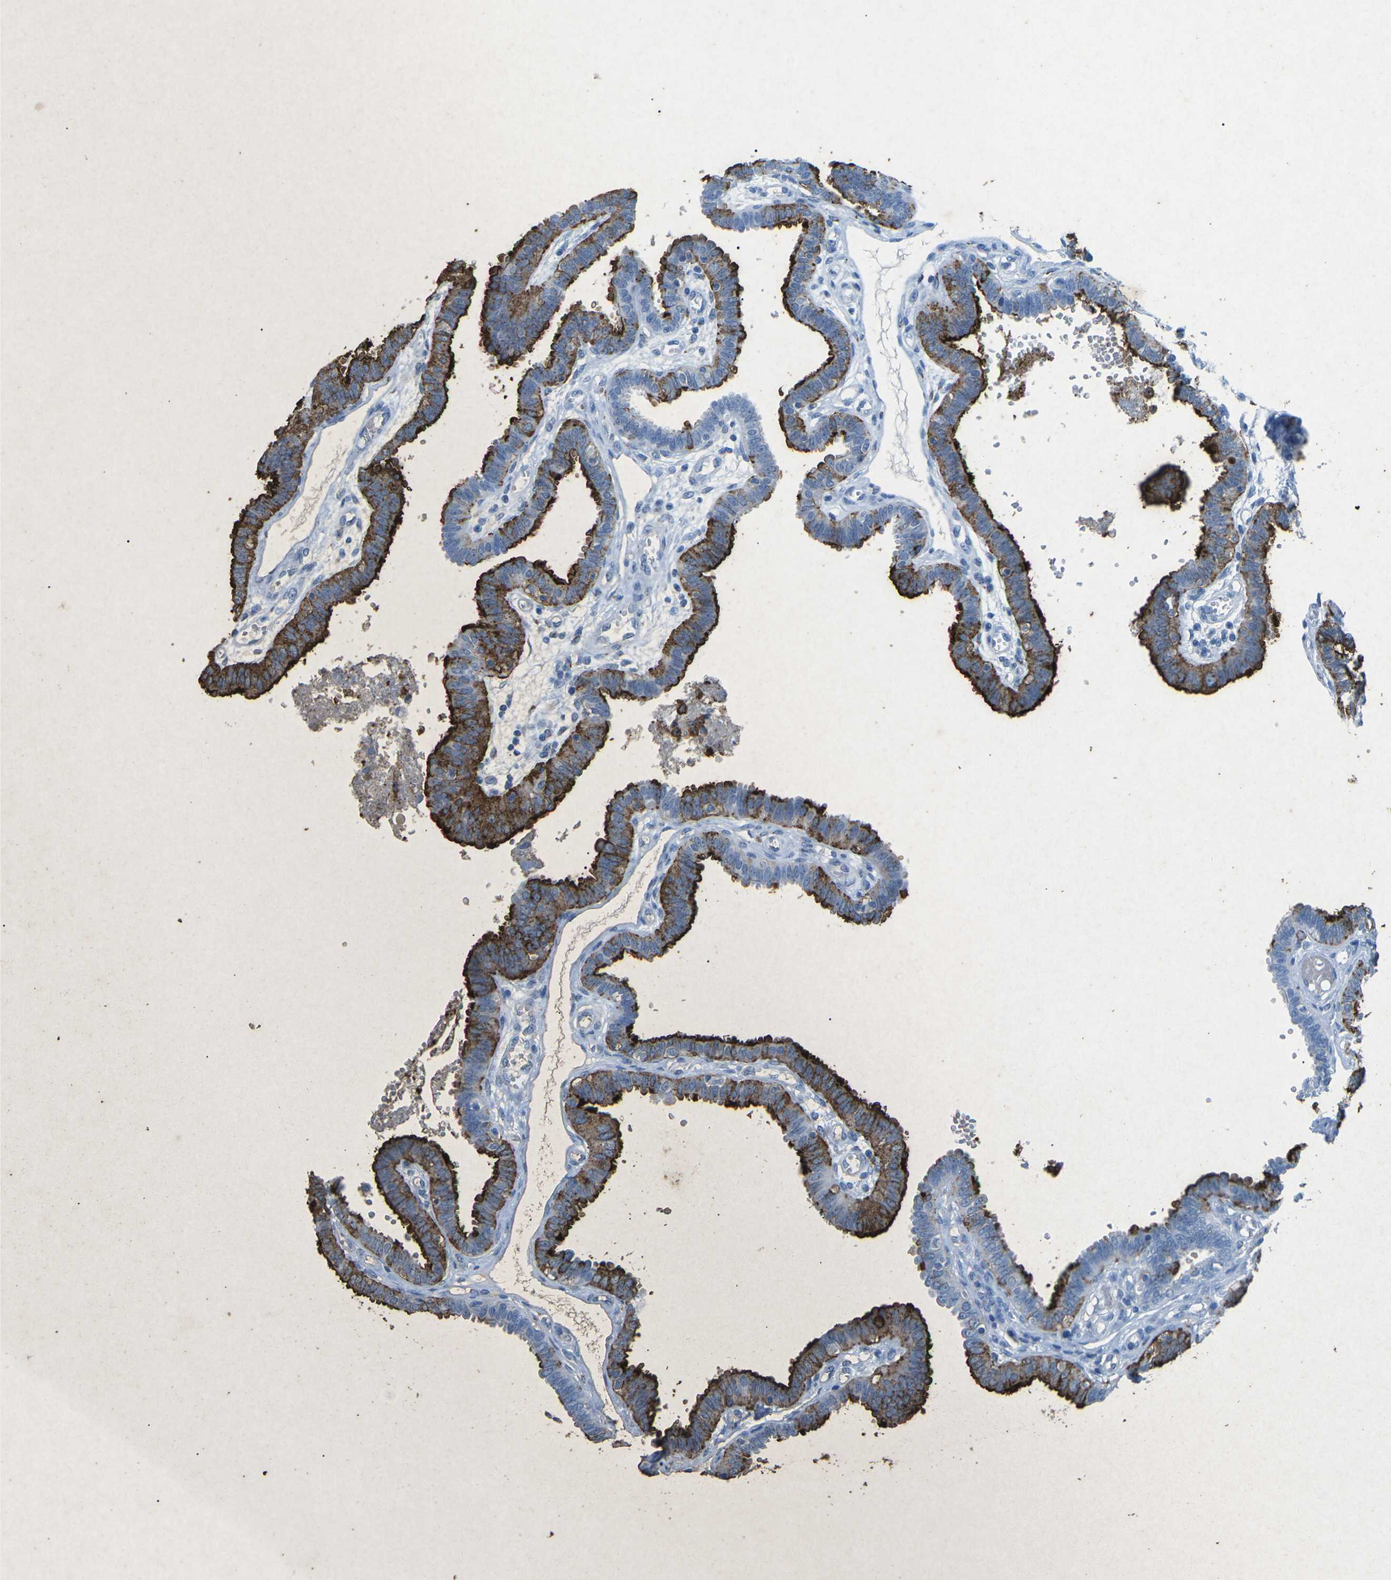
{"staining": {"intensity": "strong", "quantity": ">75%", "location": "cytoplasmic/membranous"}, "tissue": "fallopian tube", "cell_type": "Glandular cells", "image_type": "normal", "snomed": [{"axis": "morphology", "description": "Normal tissue, NOS"}, {"axis": "topography", "description": "Fallopian tube"}], "caption": "This image reveals immunohistochemistry staining of normal human fallopian tube, with high strong cytoplasmic/membranous positivity in about >75% of glandular cells.", "gene": "CTAGE1", "patient": {"sex": "female", "age": 32}}